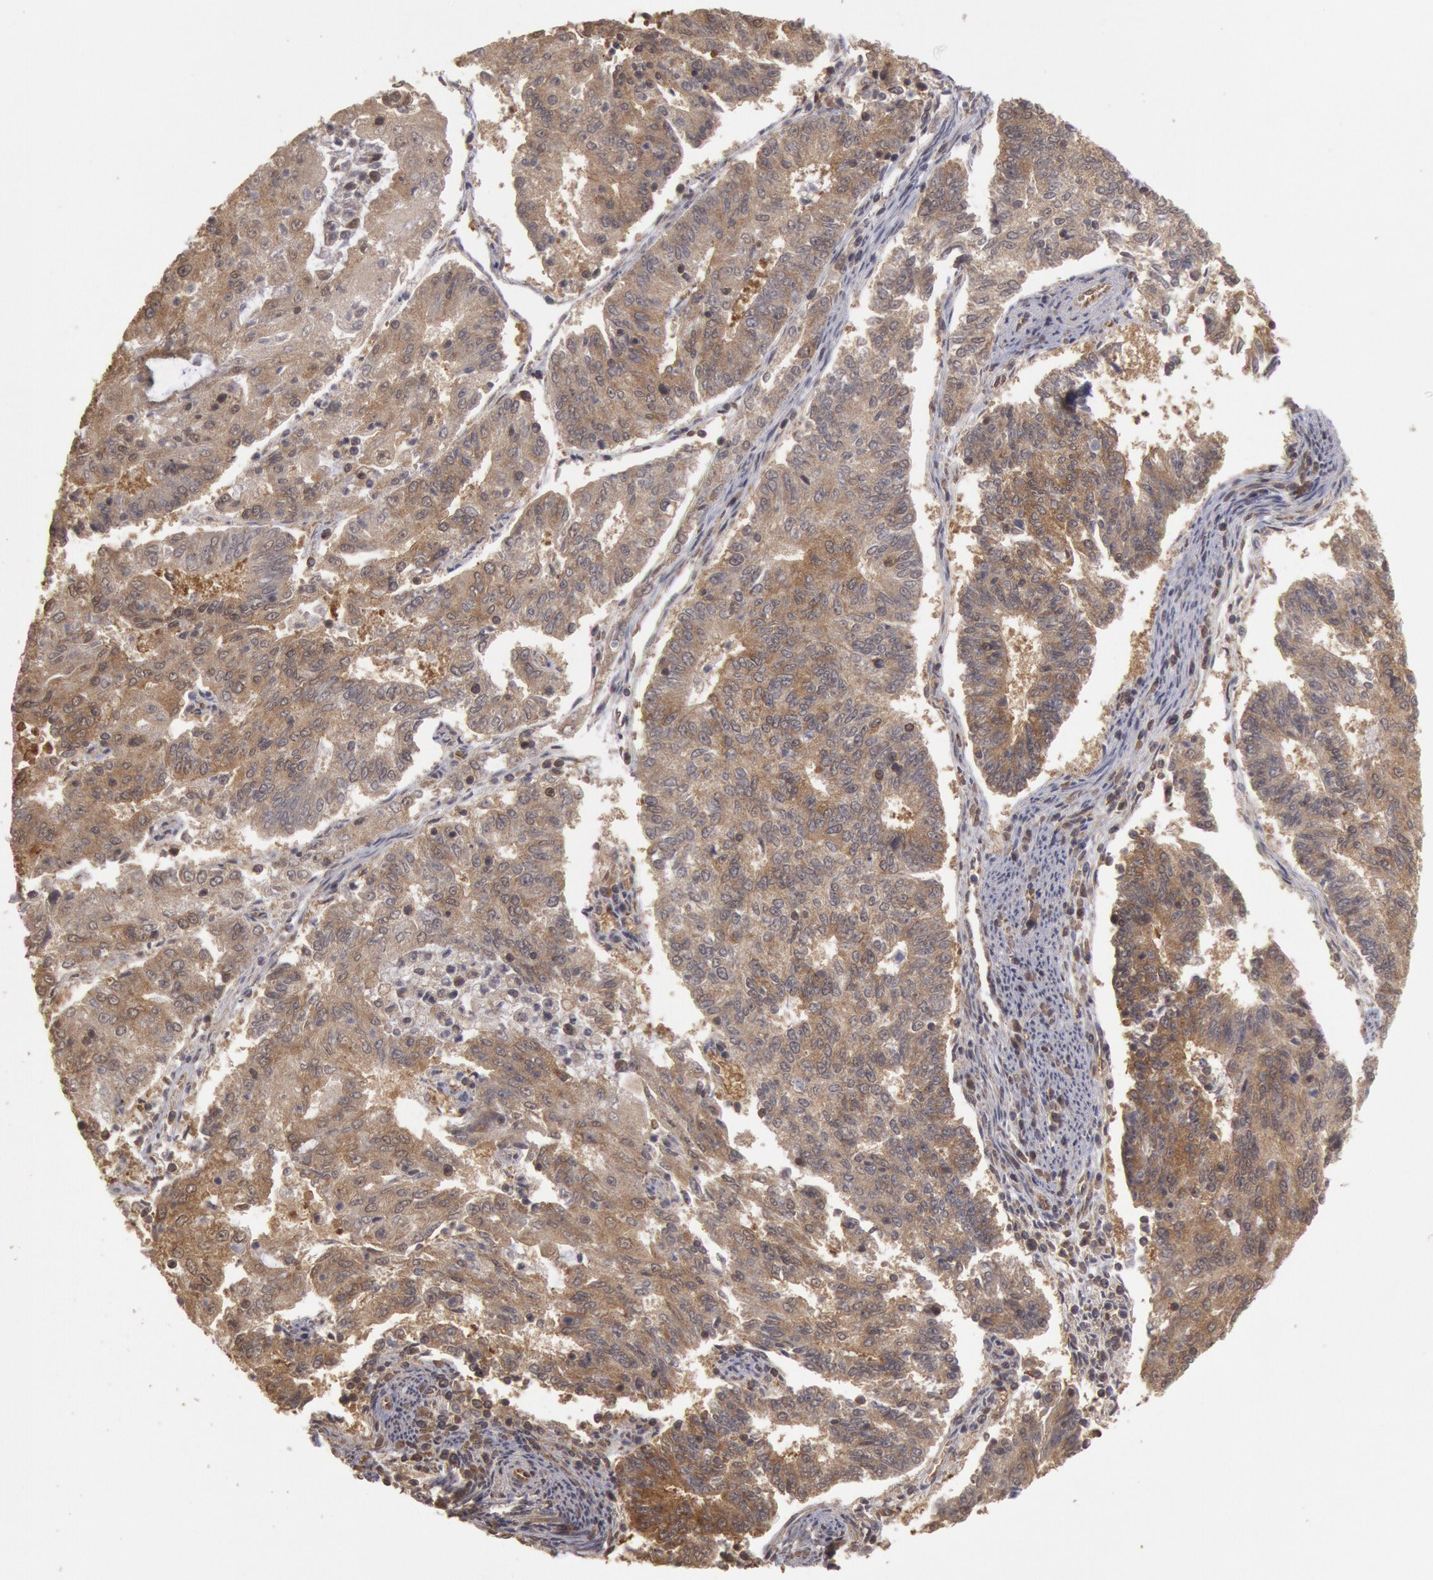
{"staining": {"intensity": "strong", "quantity": ">75%", "location": "cytoplasmic/membranous"}, "tissue": "endometrial cancer", "cell_type": "Tumor cells", "image_type": "cancer", "snomed": [{"axis": "morphology", "description": "Adenocarcinoma, NOS"}, {"axis": "topography", "description": "Endometrium"}], "caption": "Protein analysis of adenocarcinoma (endometrial) tissue displays strong cytoplasmic/membranous expression in about >75% of tumor cells. The protein of interest is shown in brown color, while the nuclei are stained blue.", "gene": "USP14", "patient": {"sex": "female", "age": 56}}